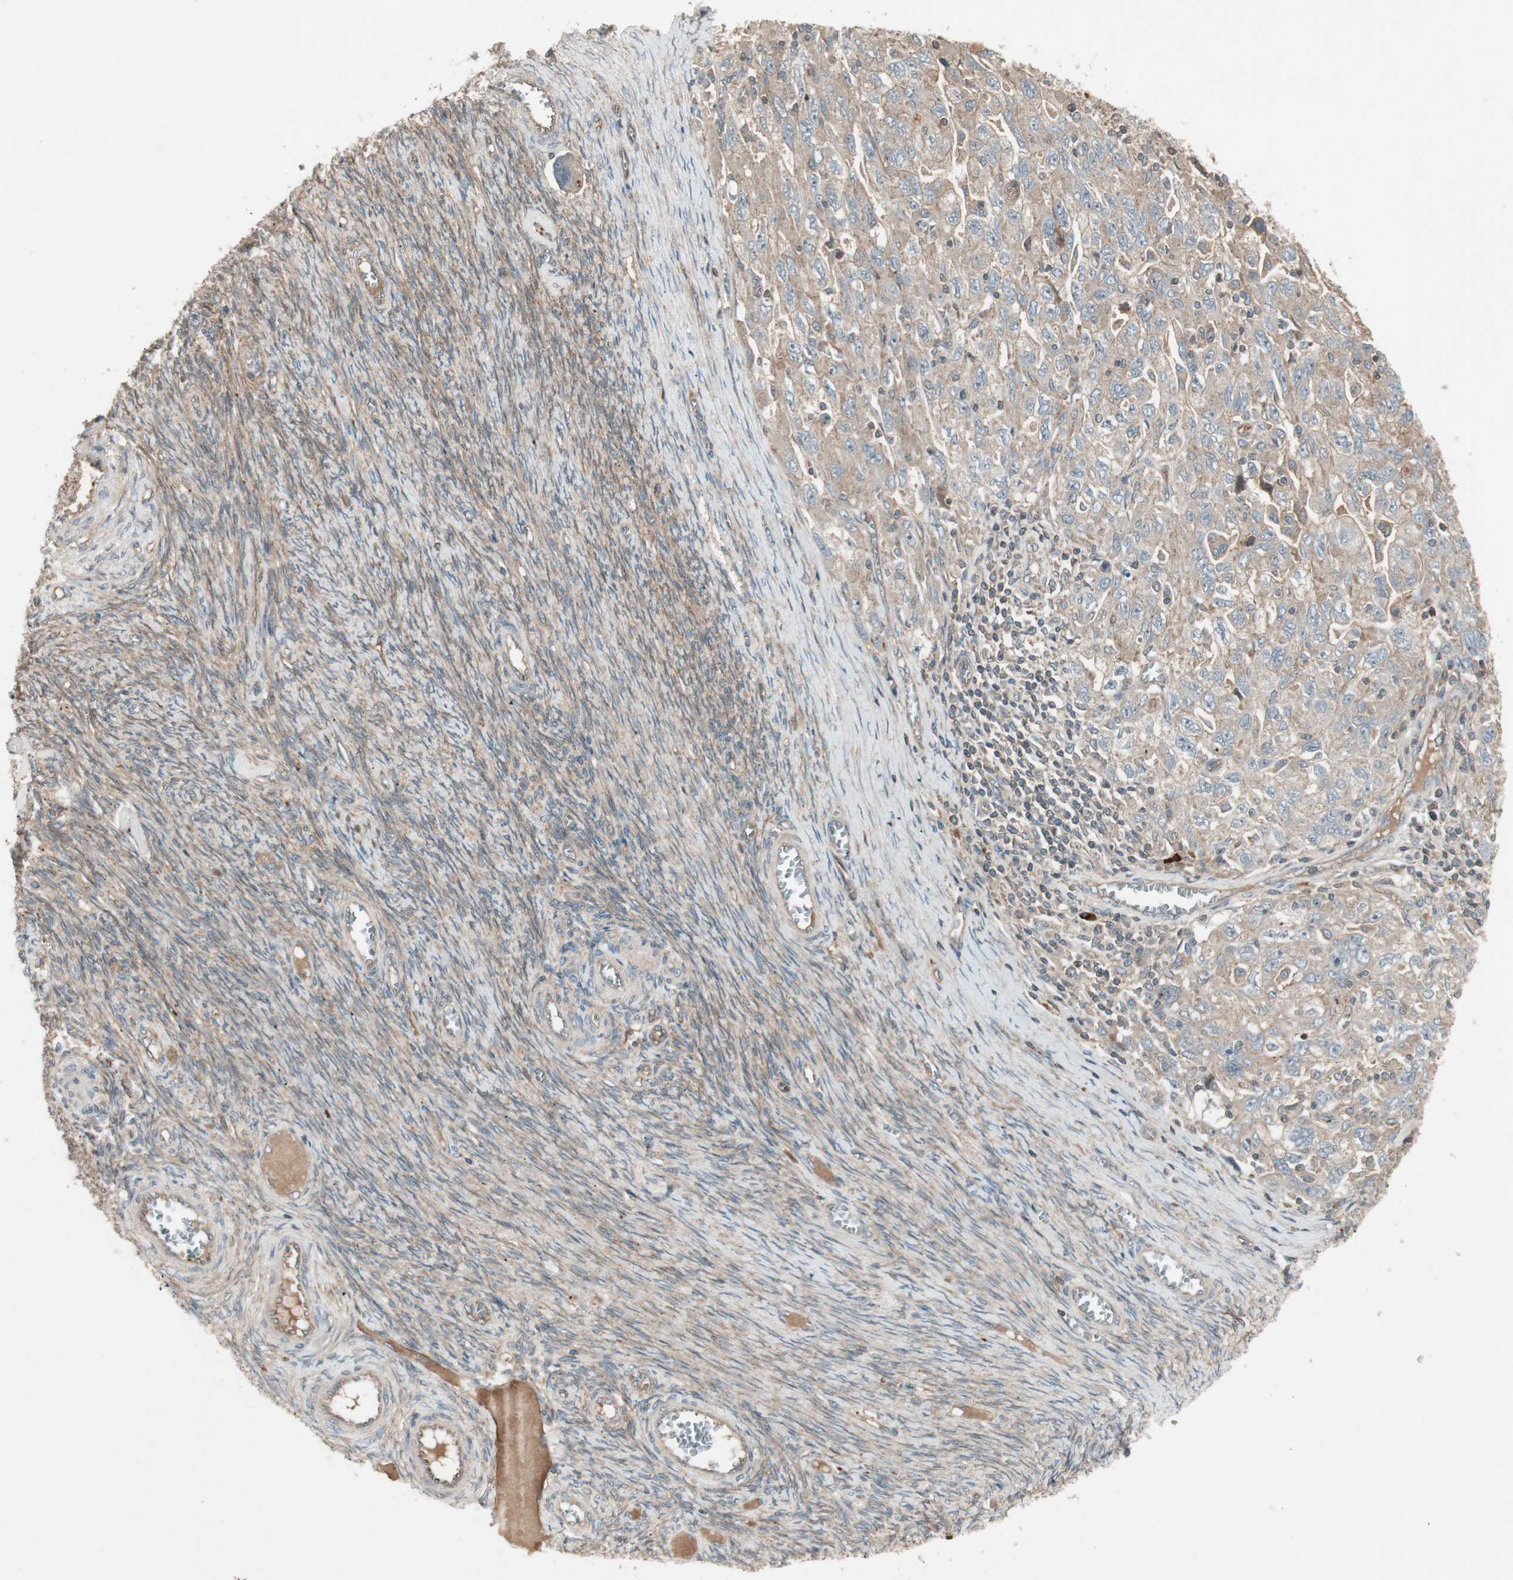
{"staining": {"intensity": "moderate", "quantity": ">75%", "location": "cytoplasmic/membranous"}, "tissue": "ovarian cancer", "cell_type": "Tumor cells", "image_type": "cancer", "snomed": [{"axis": "morphology", "description": "Carcinoma, NOS"}, {"axis": "morphology", "description": "Cystadenocarcinoma, serous, NOS"}, {"axis": "topography", "description": "Ovary"}], "caption": "Approximately >75% of tumor cells in serous cystadenocarcinoma (ovarian) exhibit moderate cytoplasmic/membranous protein expression as visualized by brown immunohistochemical staining.", "gene": "TFPI", "patient": {"sex": "female", "age": 69}}